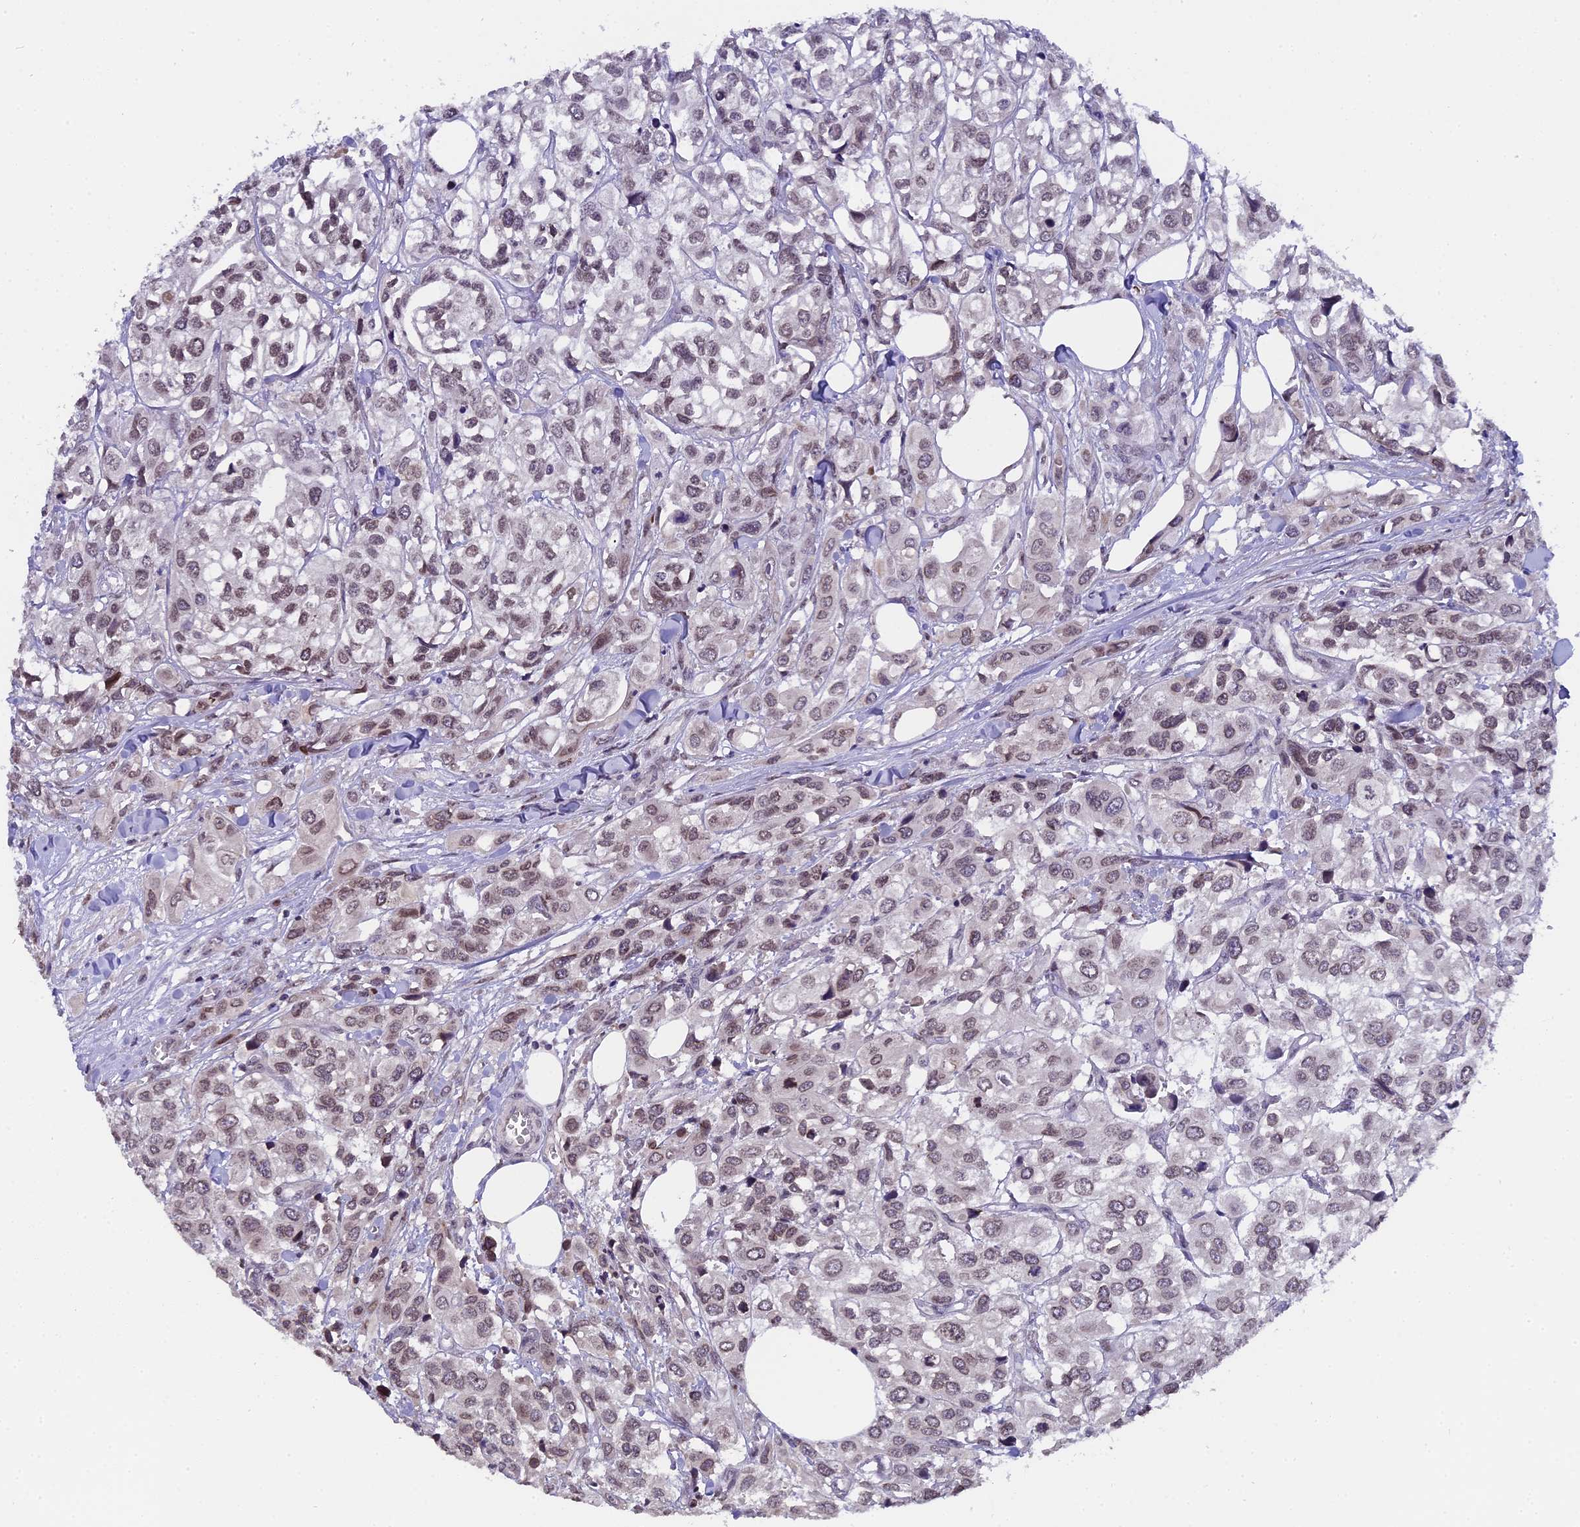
{"staining": {"intensity": "moderate", "quantity": "<25%", "location": "nuclear"}, "tissue": "urothelial cancer", "cell_type": "Tumor cells", "image_type": "cancer", "snomed": [{"axis": "morphology", "description": "Urothelial carcinoma, High grade"}, {"axis": "topography", "description": "Urinary bladder"}], "caption": "High-grade urothelial carcinoma tissue exhibits moderate nuclear staining in approximately <25% of tumor cells Immunohistochemistry stains the protein in brown and the nuclei are stained blue.", "gene": "PYGO1", "patient": {"sex": "male", "age": 67}}